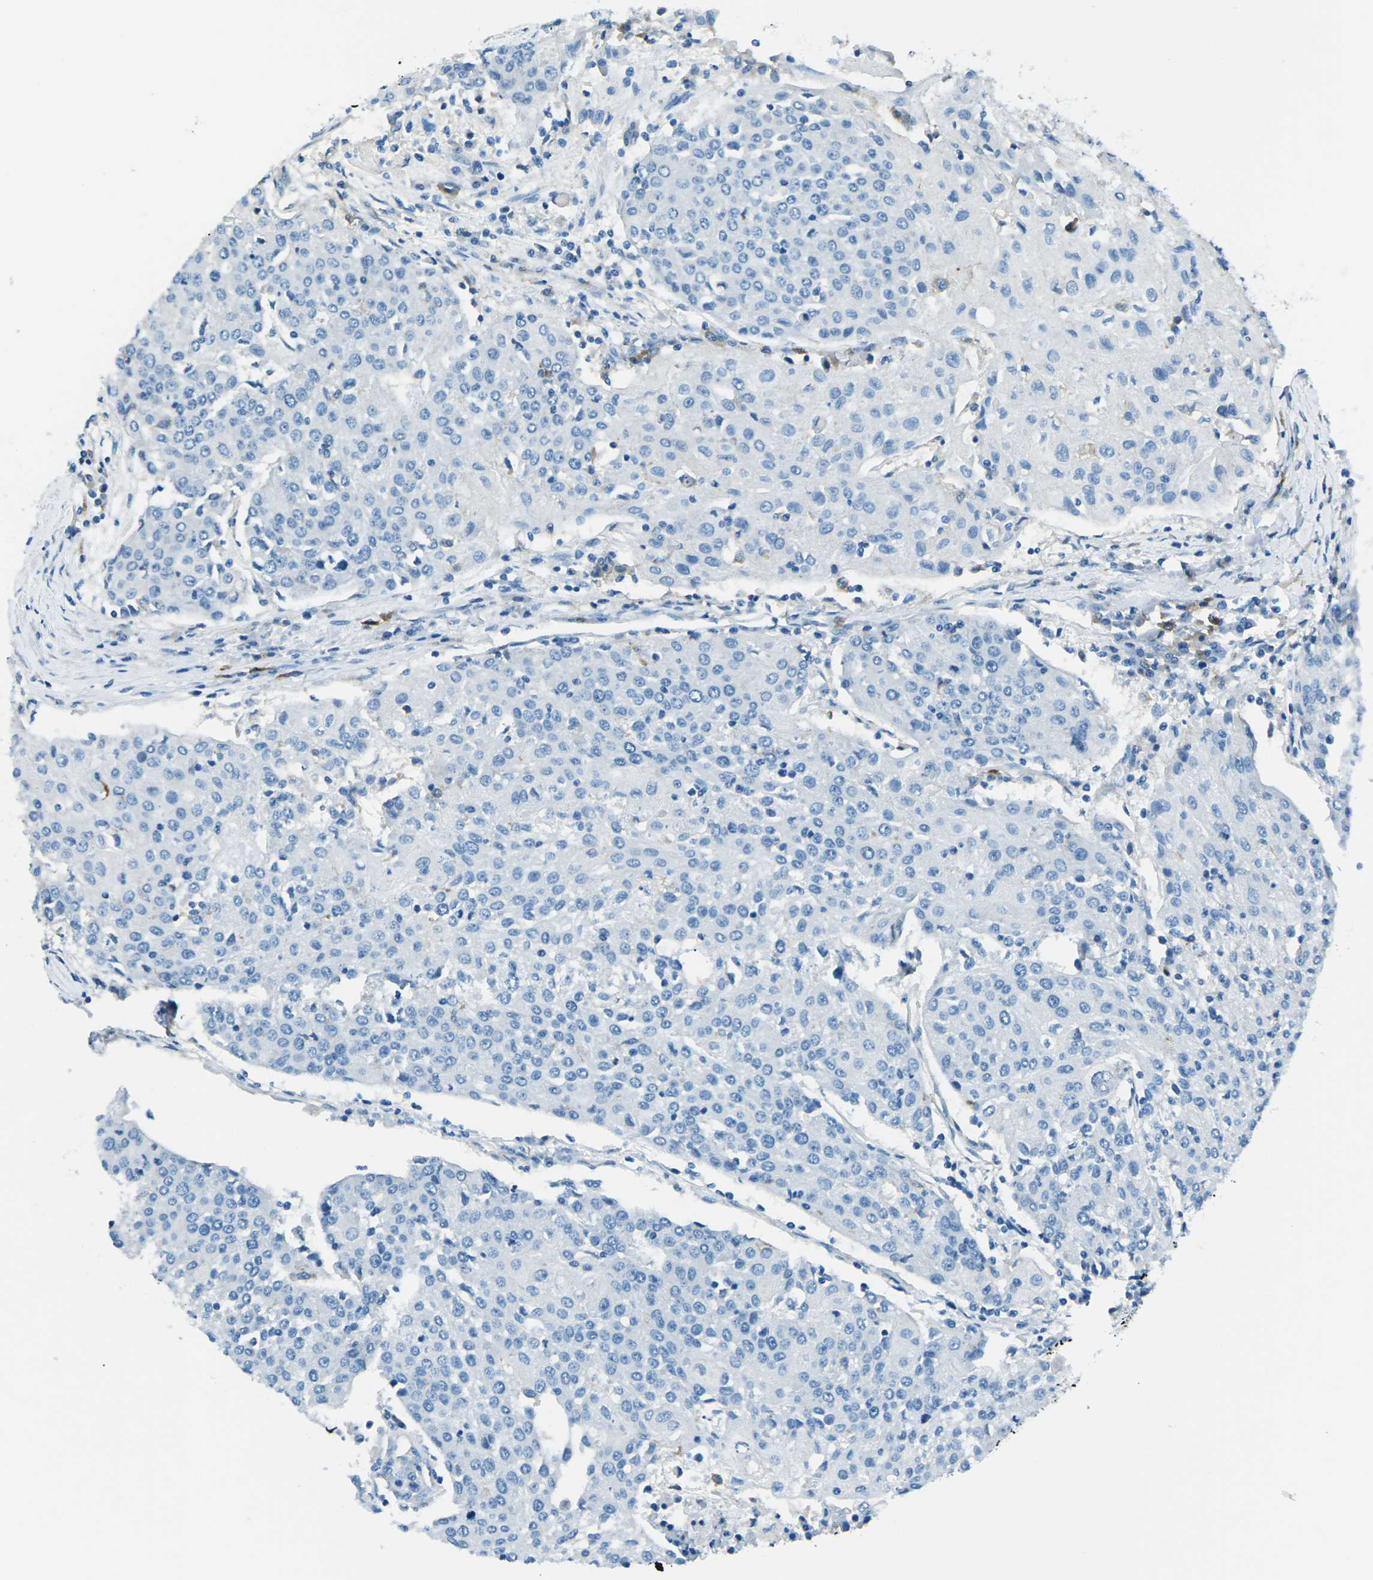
{"staining": {"intensity": "negative", "quantity": "none", "location": "none"}, "tissue": "urothelial cancer", "cell_type": "Tumor cells", "image_type": "cancer", "snomed": [{"axis": "morphology", "description": "Urothelial carcinoma, High grade"}, {"axis": "topography", "description": "Urinary bladder"}], "caption": "Immunohistochemistry photomicrograph of human urothelial cancer stained for a protein (brown), which reveals no expression in tumor cells. Brightfield microscopy of immunohistochemistry stained with DAB (brown) and hematoxylin (blue), captured at high magnification.", "gene": "CD1D", "patient": {"sex": "female", "age": 85}}